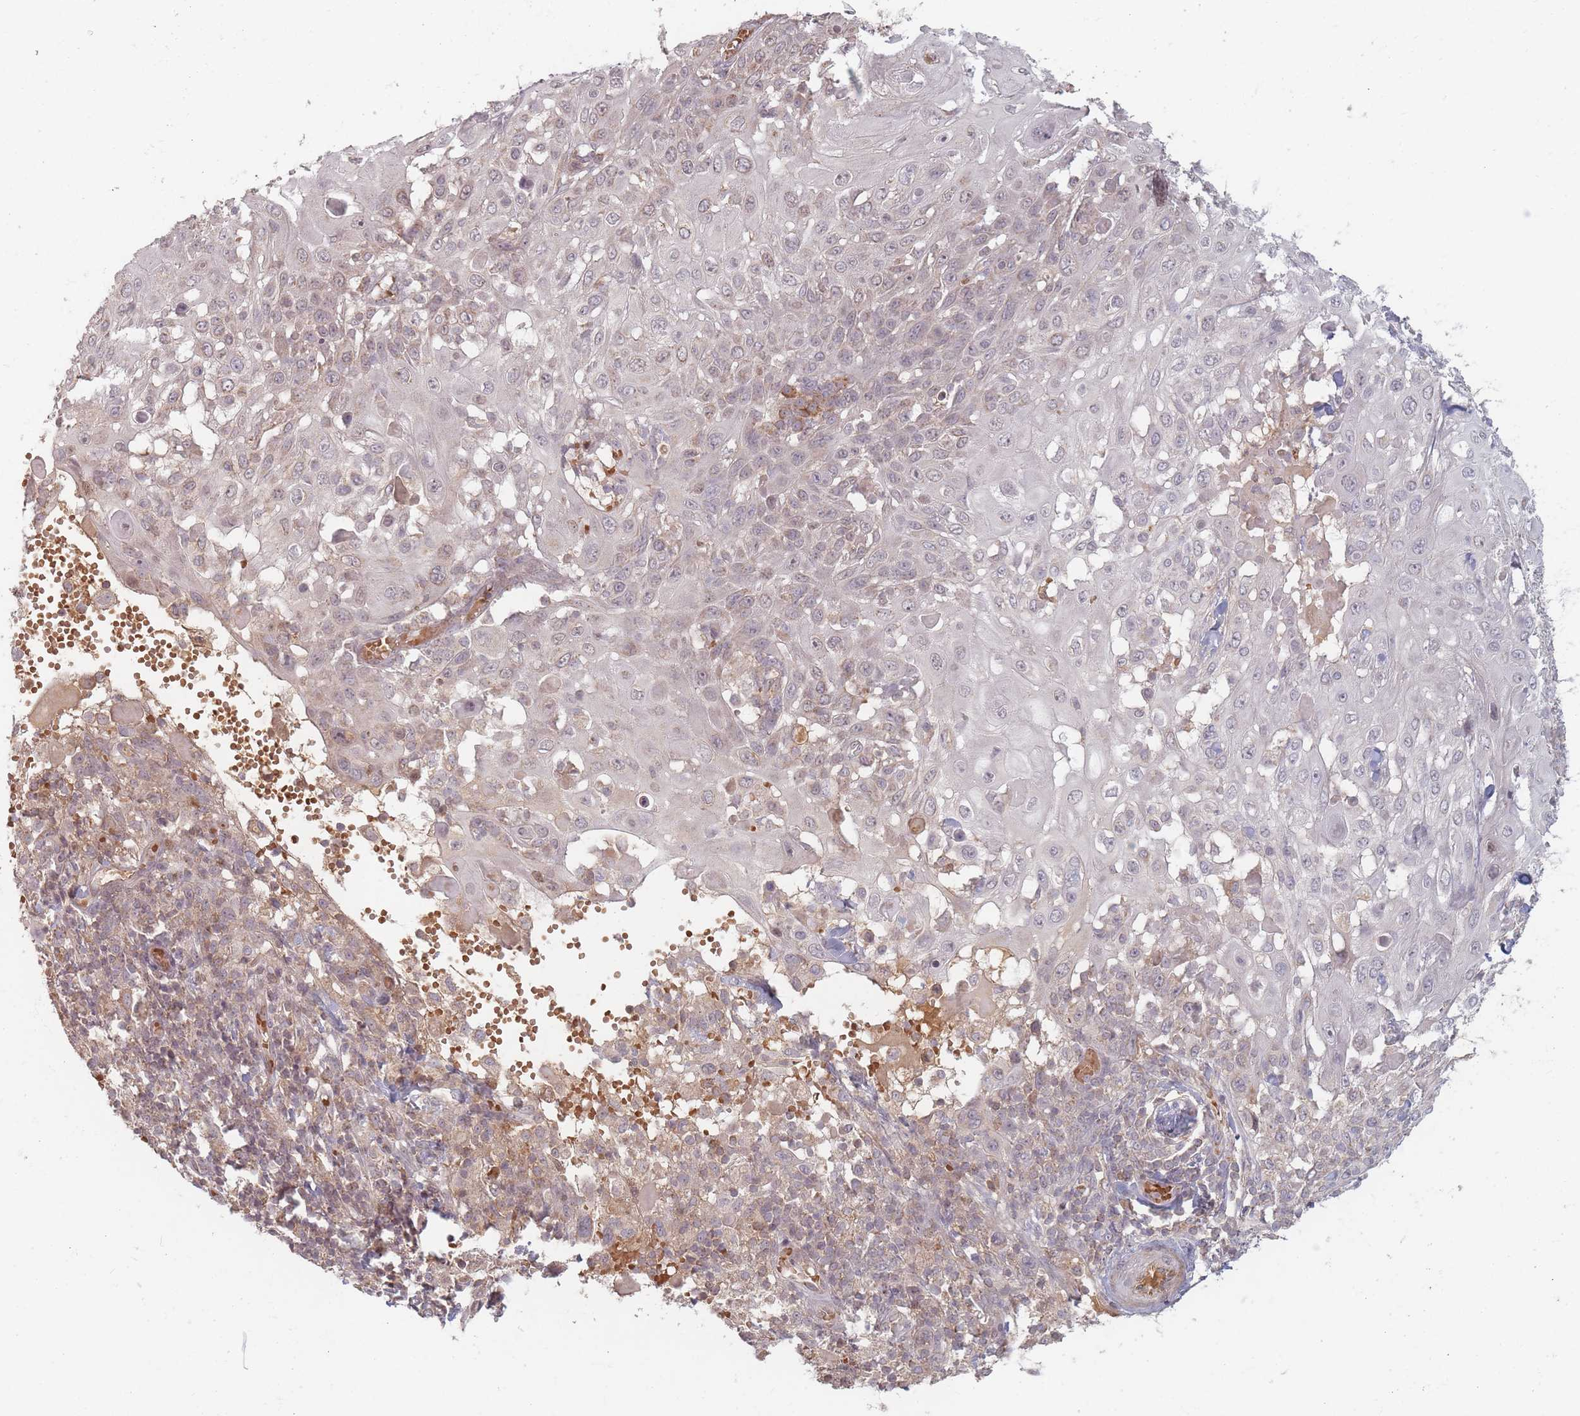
{"staining": {"intensity": "negative", "quantity": "none", "location": "none"}, "tissue": "skin cancer", "cell_type": "Tumor cells", "image_type": "cancer", "snomed": [{"axis": "morphology", "description": "Normal tissue, NOS"}, {"axis": "morphology", "description": "Squamous cell carcinoma, NOS"}, {"axis": "topography", "description": "Skin"}, {"axis": "topography", "description": "Cartilage tissue"}], "caption": "There is no significant staining in tumor cells of skin squamous cell carcinoma.", "gene": "OR2M4", "patient": {"sex": "female", "age": 79}}